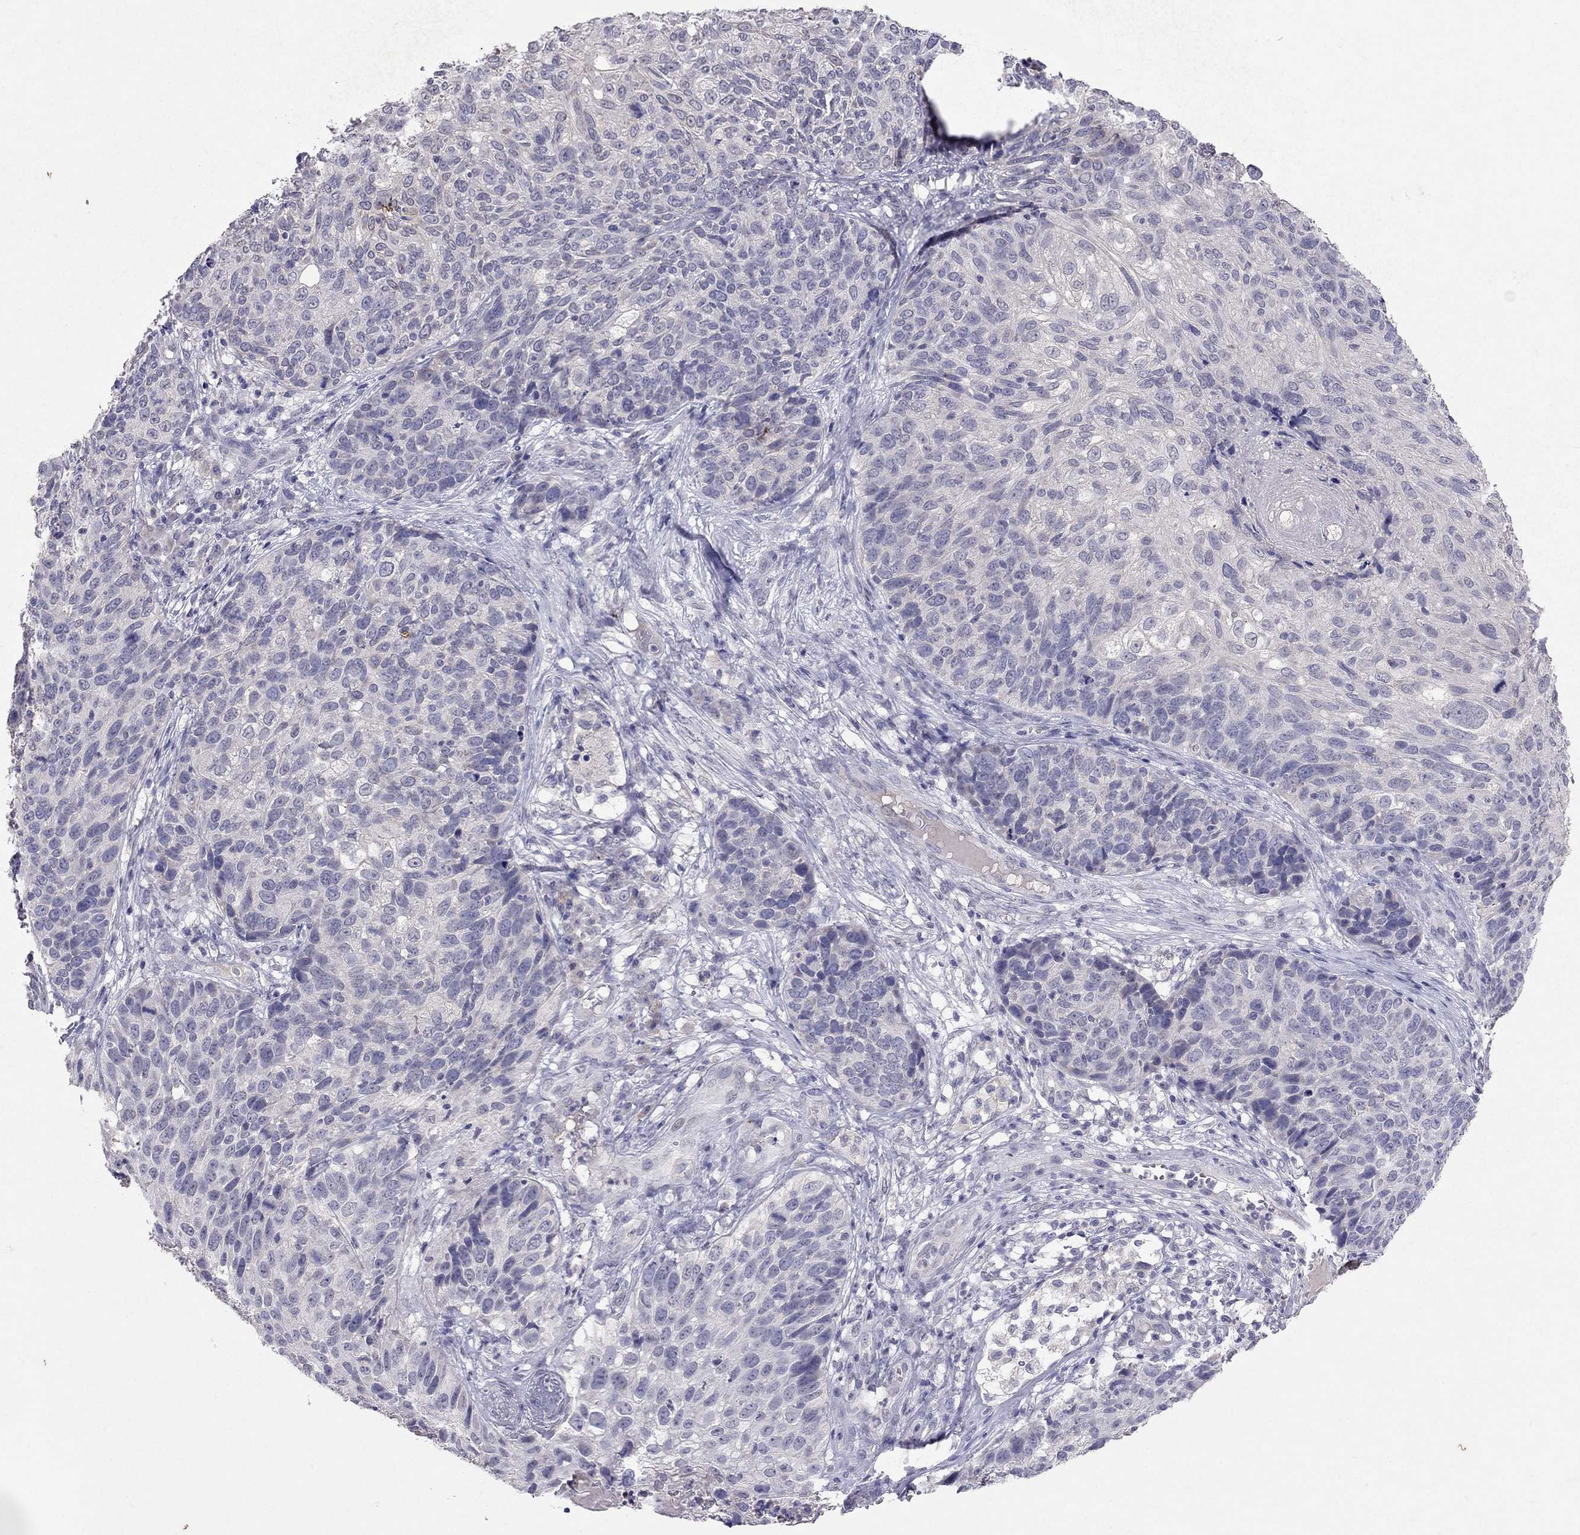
{"staining": {"intensity": "negative", "quantity": "none", "location": "none"}, "tissue": "skin cancer", "cell_type": "Tumor cells", "image_type": "cancer", "snomed": [{"axis": "morphology", "description": "Squamous cell carcinoma, NOS"}, {"axis": "topography", "description": "Skin"}], "caption": "A high-resolution image shows immunohistochemistry (IHC) staining of skin cancer, which displays no significant positivity in tumor cells.", "gene": "FST", "patient": {"sex": "male", "age": 92}}